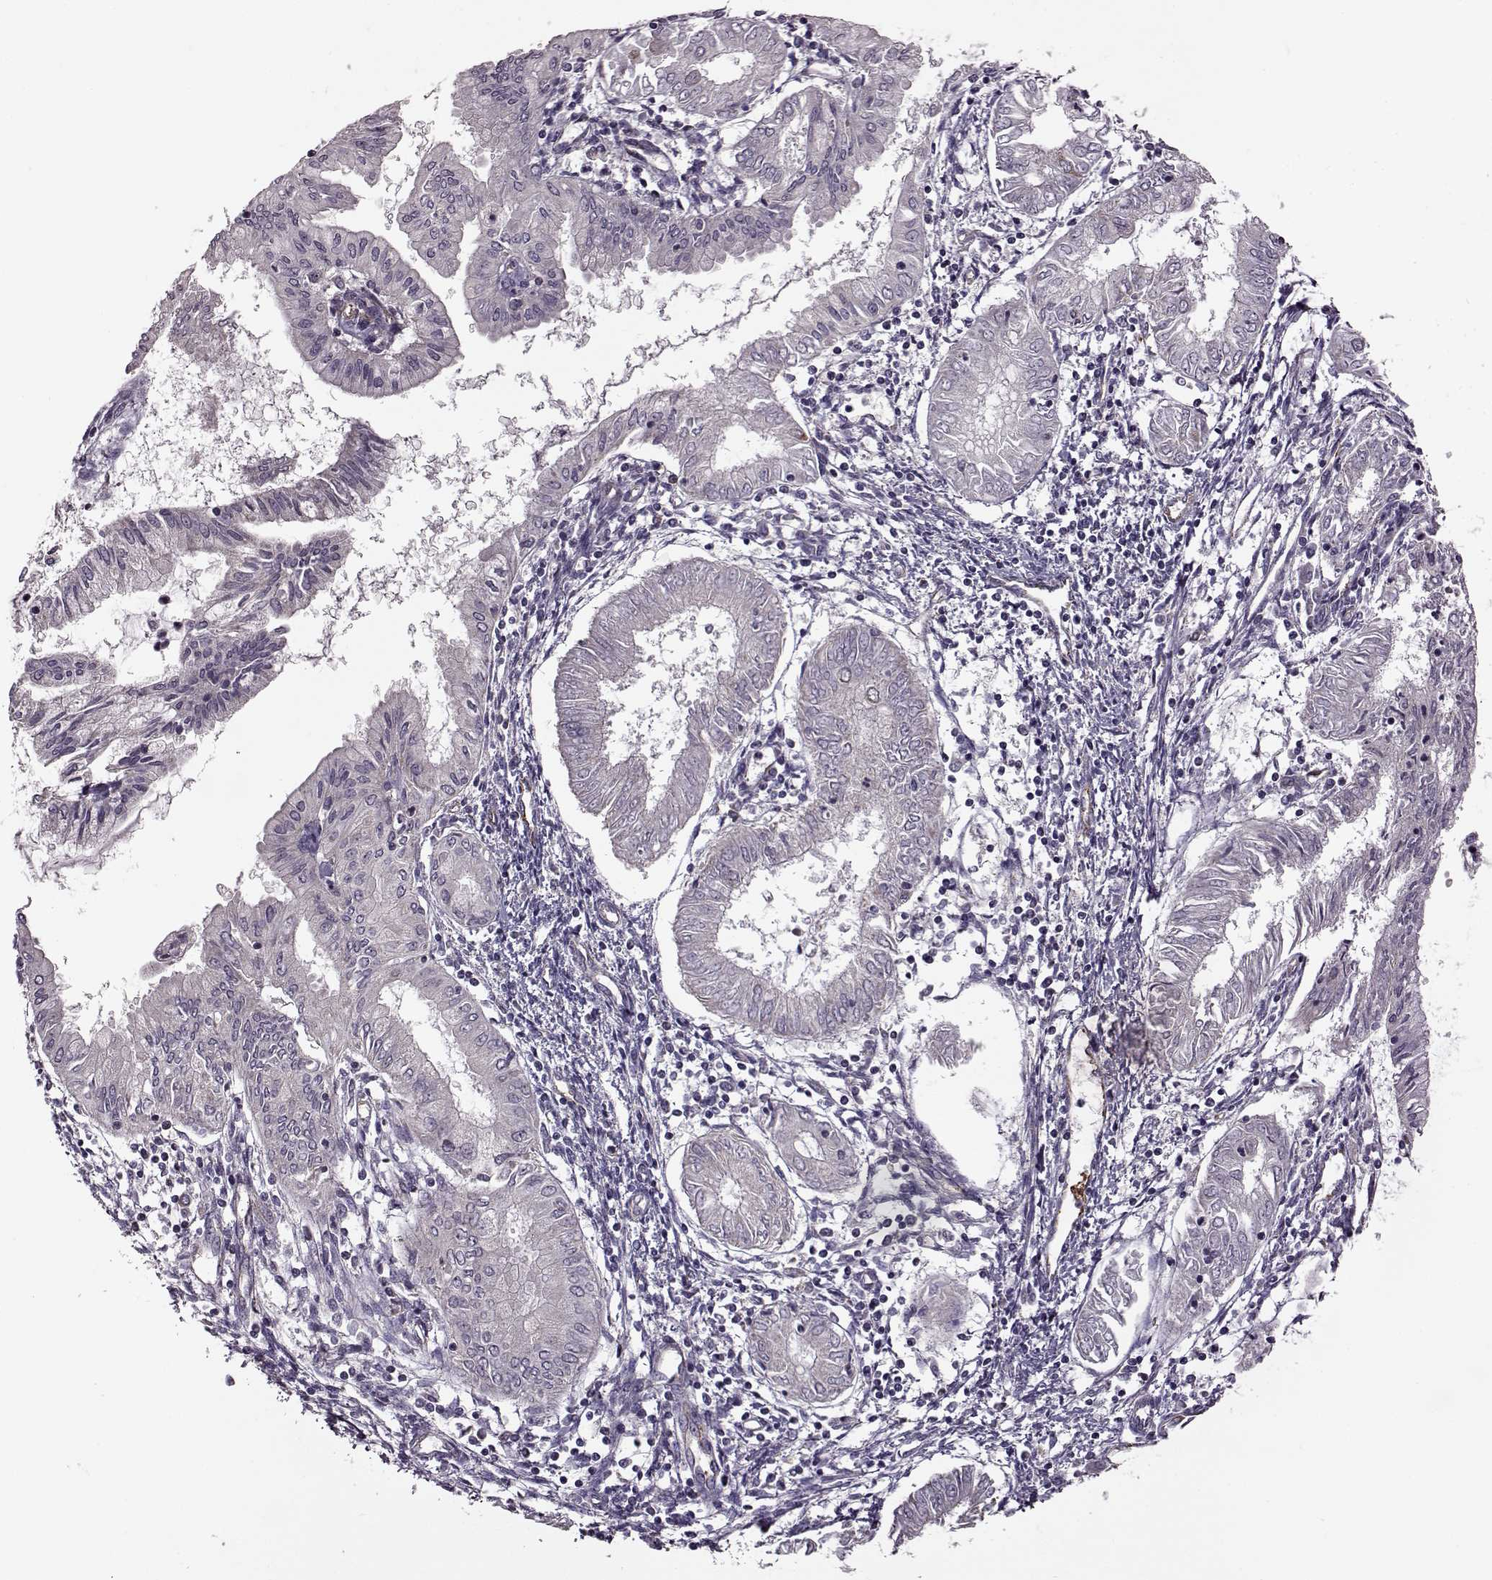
{"staining": {"intensity": "moderate", "quantity": "<25%", "location": "cytoplasmic/membranous"}, "tissue": "endometrial cancer", "cell_type": "Tumor cells", "image_type": "cancer", "snomed": [{"axis": "morphology", "description": "Adenocarcinoma, NOS"}, {"axis": "topography", "description": "Endometrium"}], "caption": "Immunohistochemical staining of endometrial adenocarcinoma shows low levels of moderate cytoplasmic/membranous protein positivity in approximately <25% of tumor cells. The protein of interest is shown in brown color, while the nuclei are stained blue.", "gene": "MTSS1", "patient": {"sex": "female", "age": 68}}